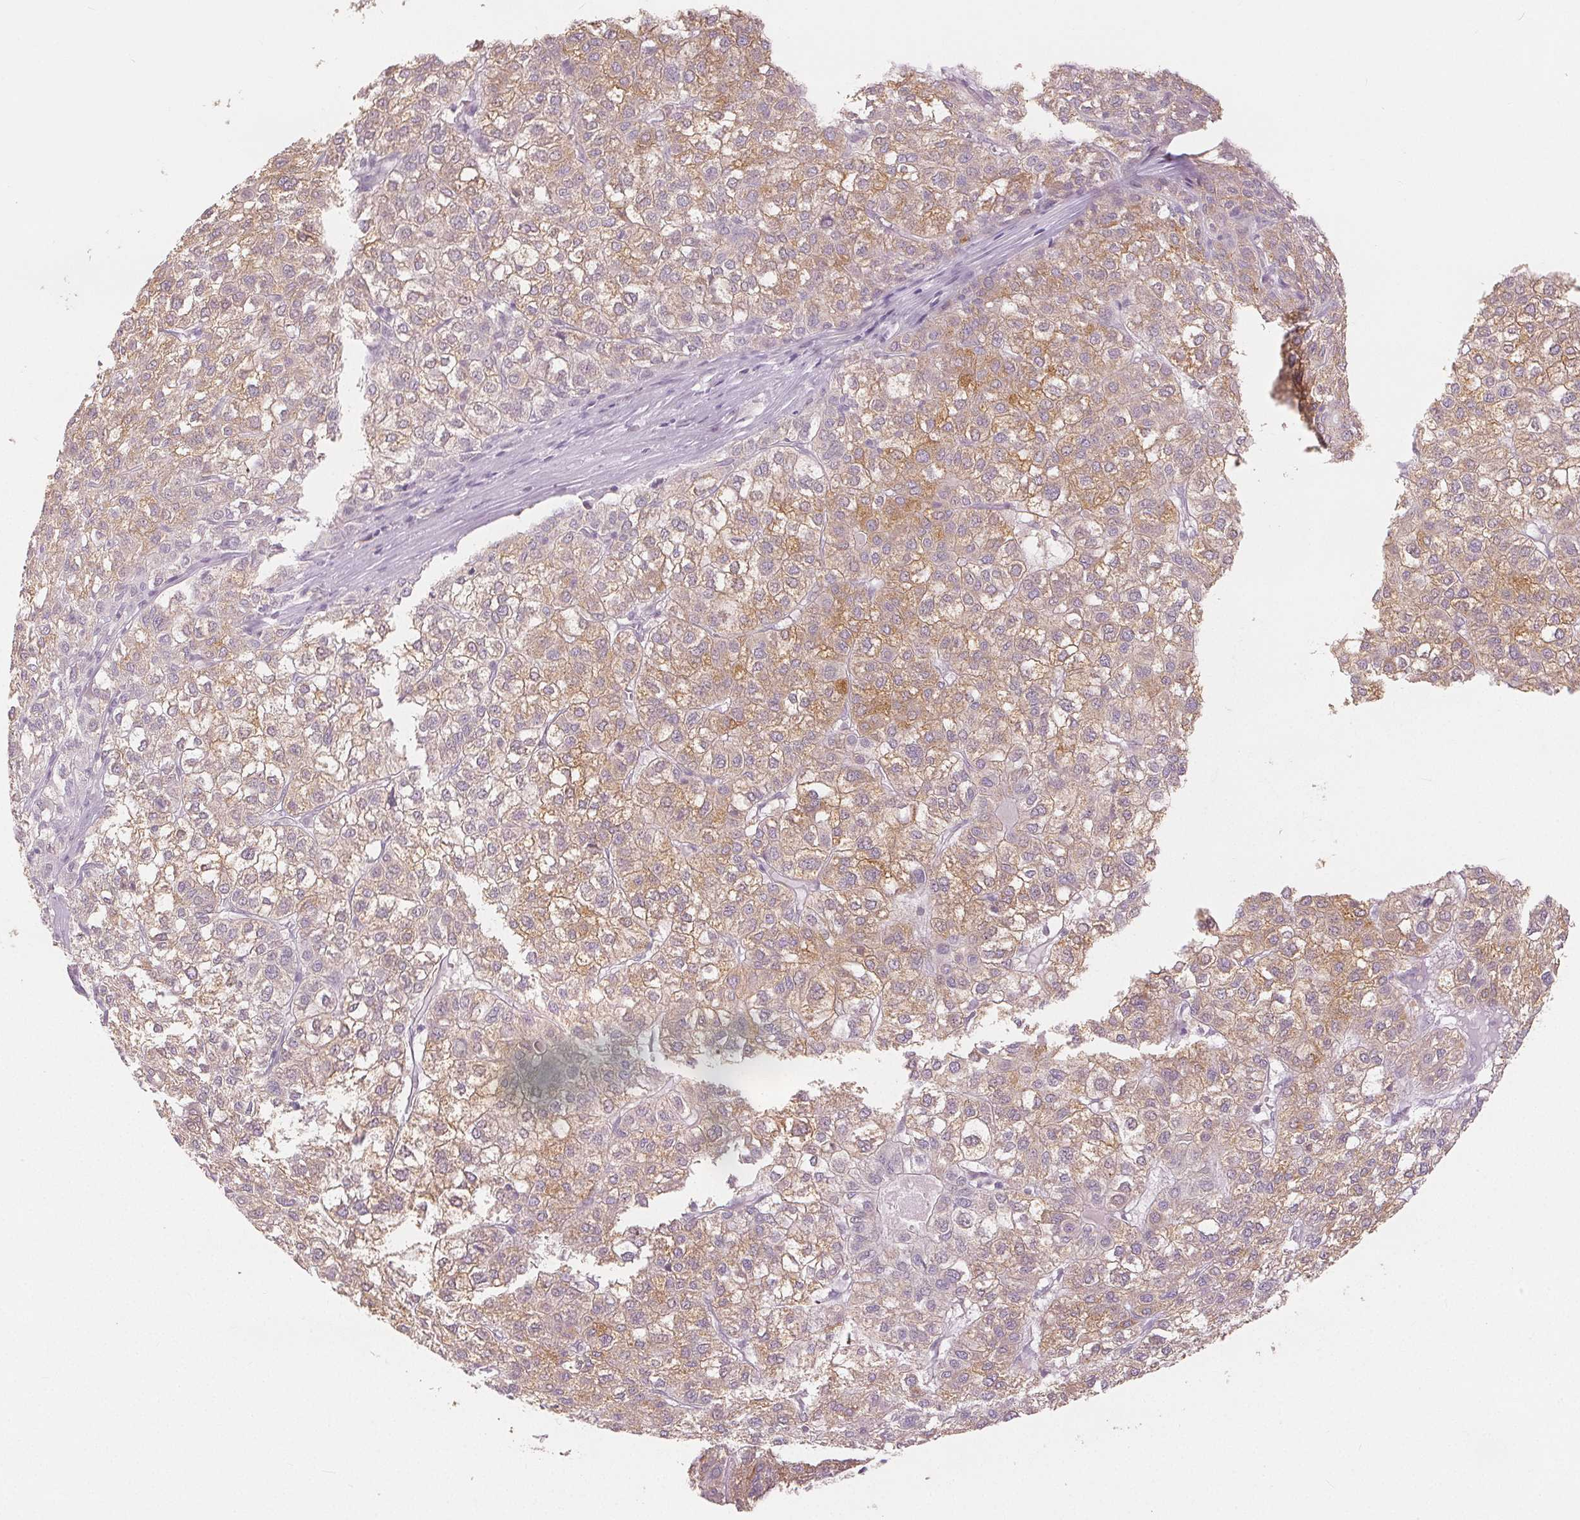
{"staining": {"intensity": "moderate", "quantity": ">75%", "location": "cytoplasmic/membranous"}, "tissue": "liver cancer", "cell_type": "Tumor cells", "image_type": "cancer", "snomed": [{"axis": "morphology", "description": "Carcinoma, Hepatocellular, NOS"}, {"axis": "topography", "description": "Liver"}], "caption": "The histopathology image reveals immunohistochemical staining of liver cancer. There is moderate cytoplasmic/membranous staining is appreciated in about >75% of tumor cells. The staining is performed using DAB brown chromogen to label protein expression. The nuclei are counter-stained blue using hematoxylin.", "gene": "SLC27A5", "patient": {"sex": "female", "age": 43}}